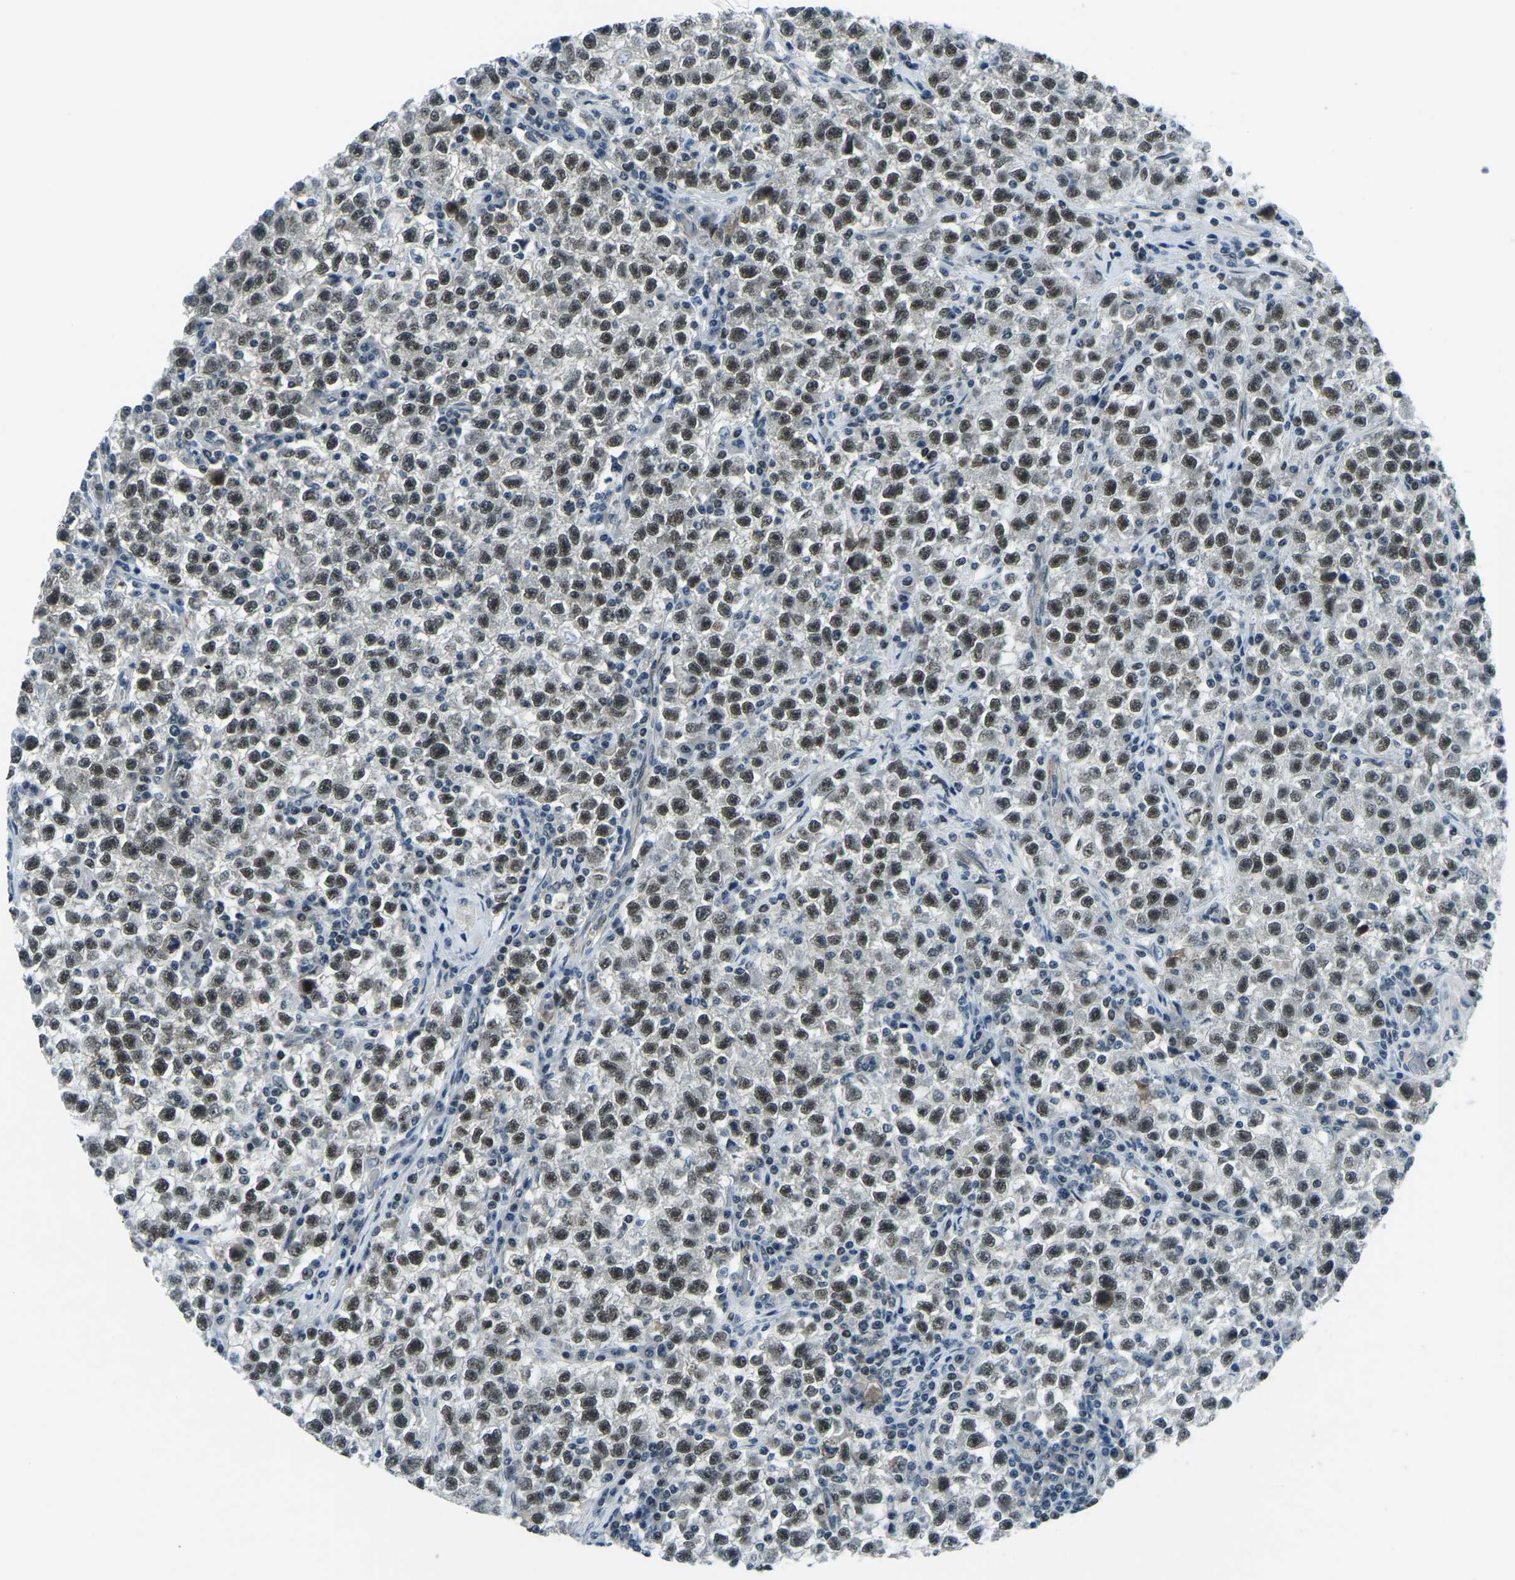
{"staining": {"intensity": "moderate", "quantity": ">75%", "location": "nuclear"}, "tissue": "testis cancer", "cell_type": "Tumor cells", "image_type": "cancer", "snomed": [{"axis": "morphology", "description": "Seminoma, NOS"}, {"axis": "topography", "description": "Testis"}], "caption": "Human testis cancer (seminoma) stained with a brown dye reveals moderate nuclear positive staining in approximately >75% of tumor cells.", "gene": "PRCC", "patient": {"sex": "male", "age": 22}}